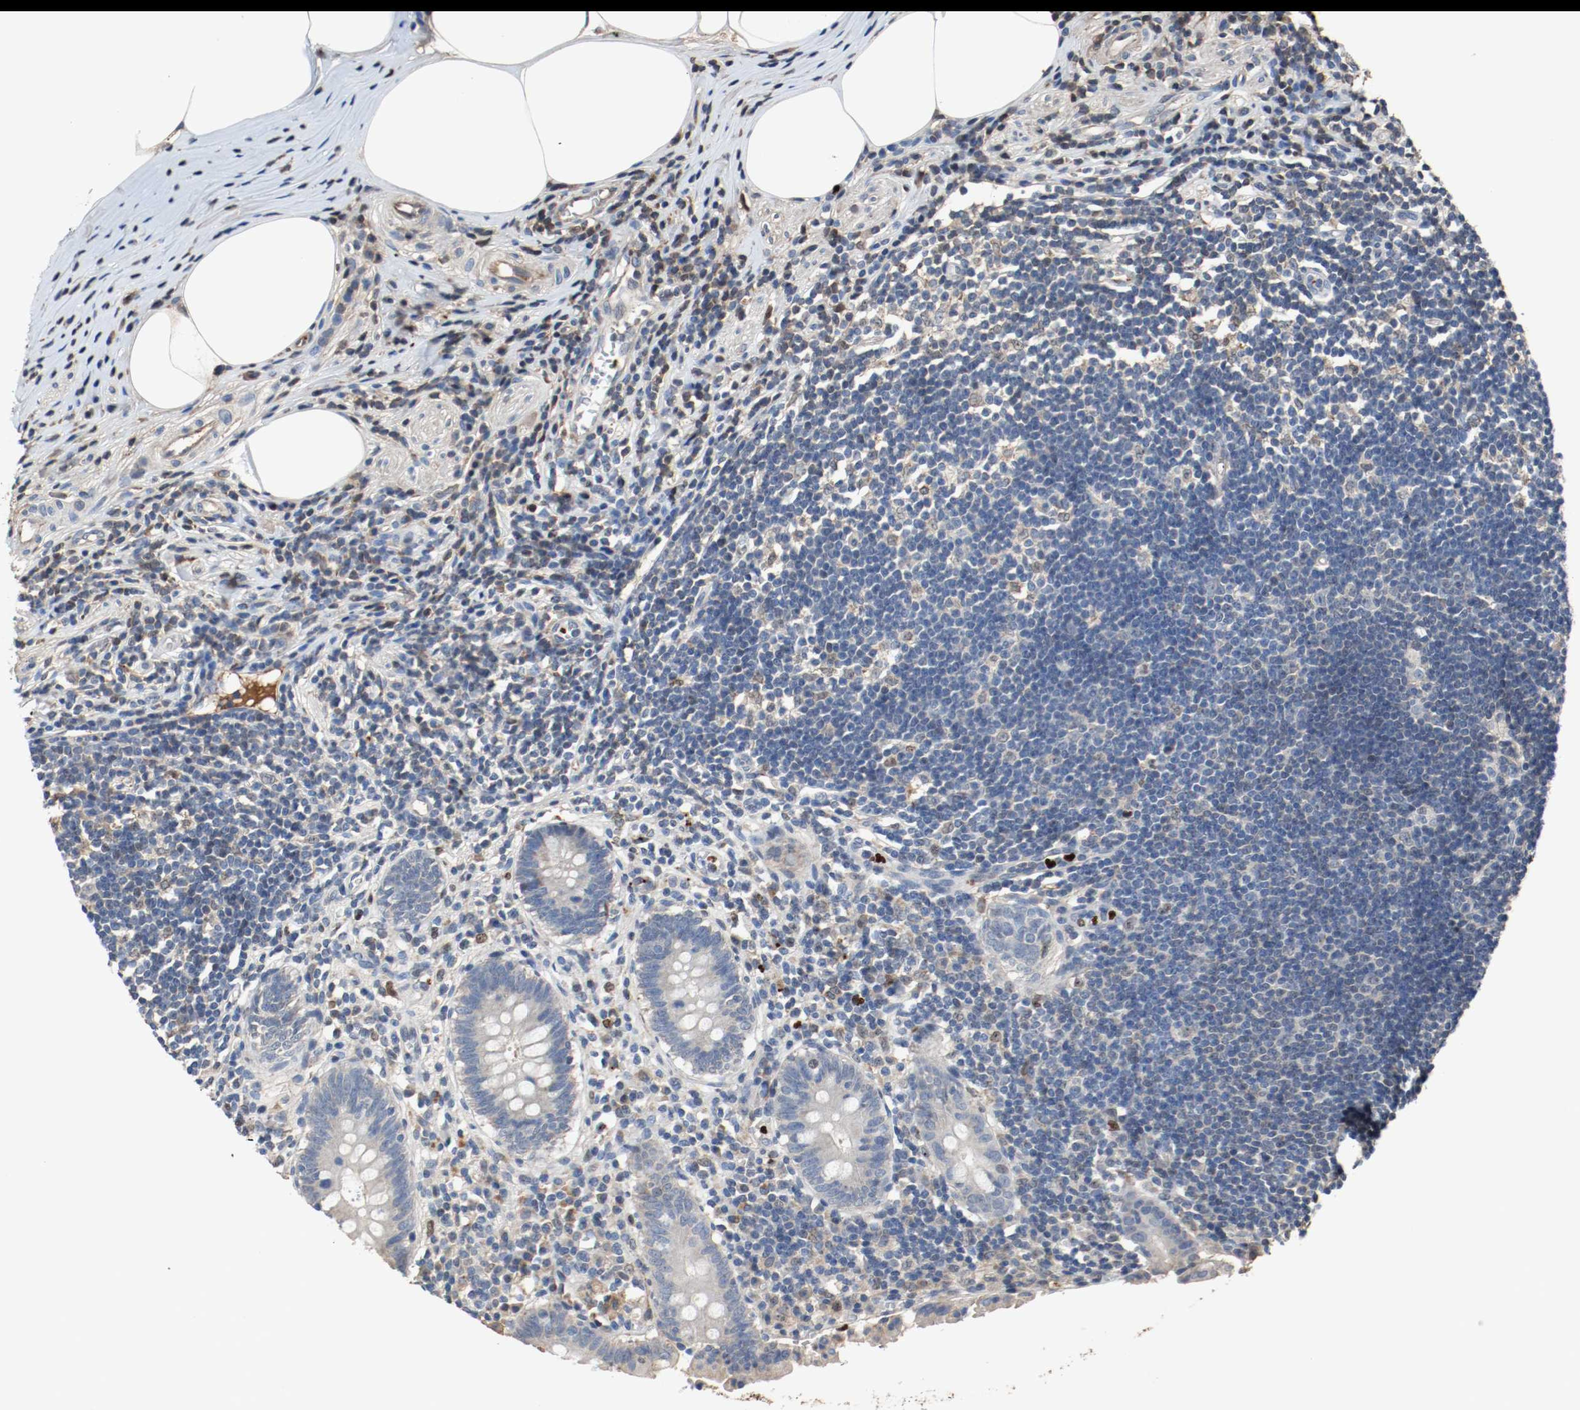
{"staining": {"intensity": "negative", "quantity": "none", "location": "none"}, "tissue": "appendix", "cell_type": "Glandular cells", "image_type": "normal", "snomed": [{"axis": "morphology", "description": "Normal tissue, NOS"}, {"axis": "topography", "description": "Appendix"}], "caption": "Glandular cells show no significant protein staining in benign appendix. (DAB immunohistochemistry (IHC) visualized using brightfield microscopy, high magnification).", "gene": "BLK", "patient": {"sex": "female", "age": 50}}